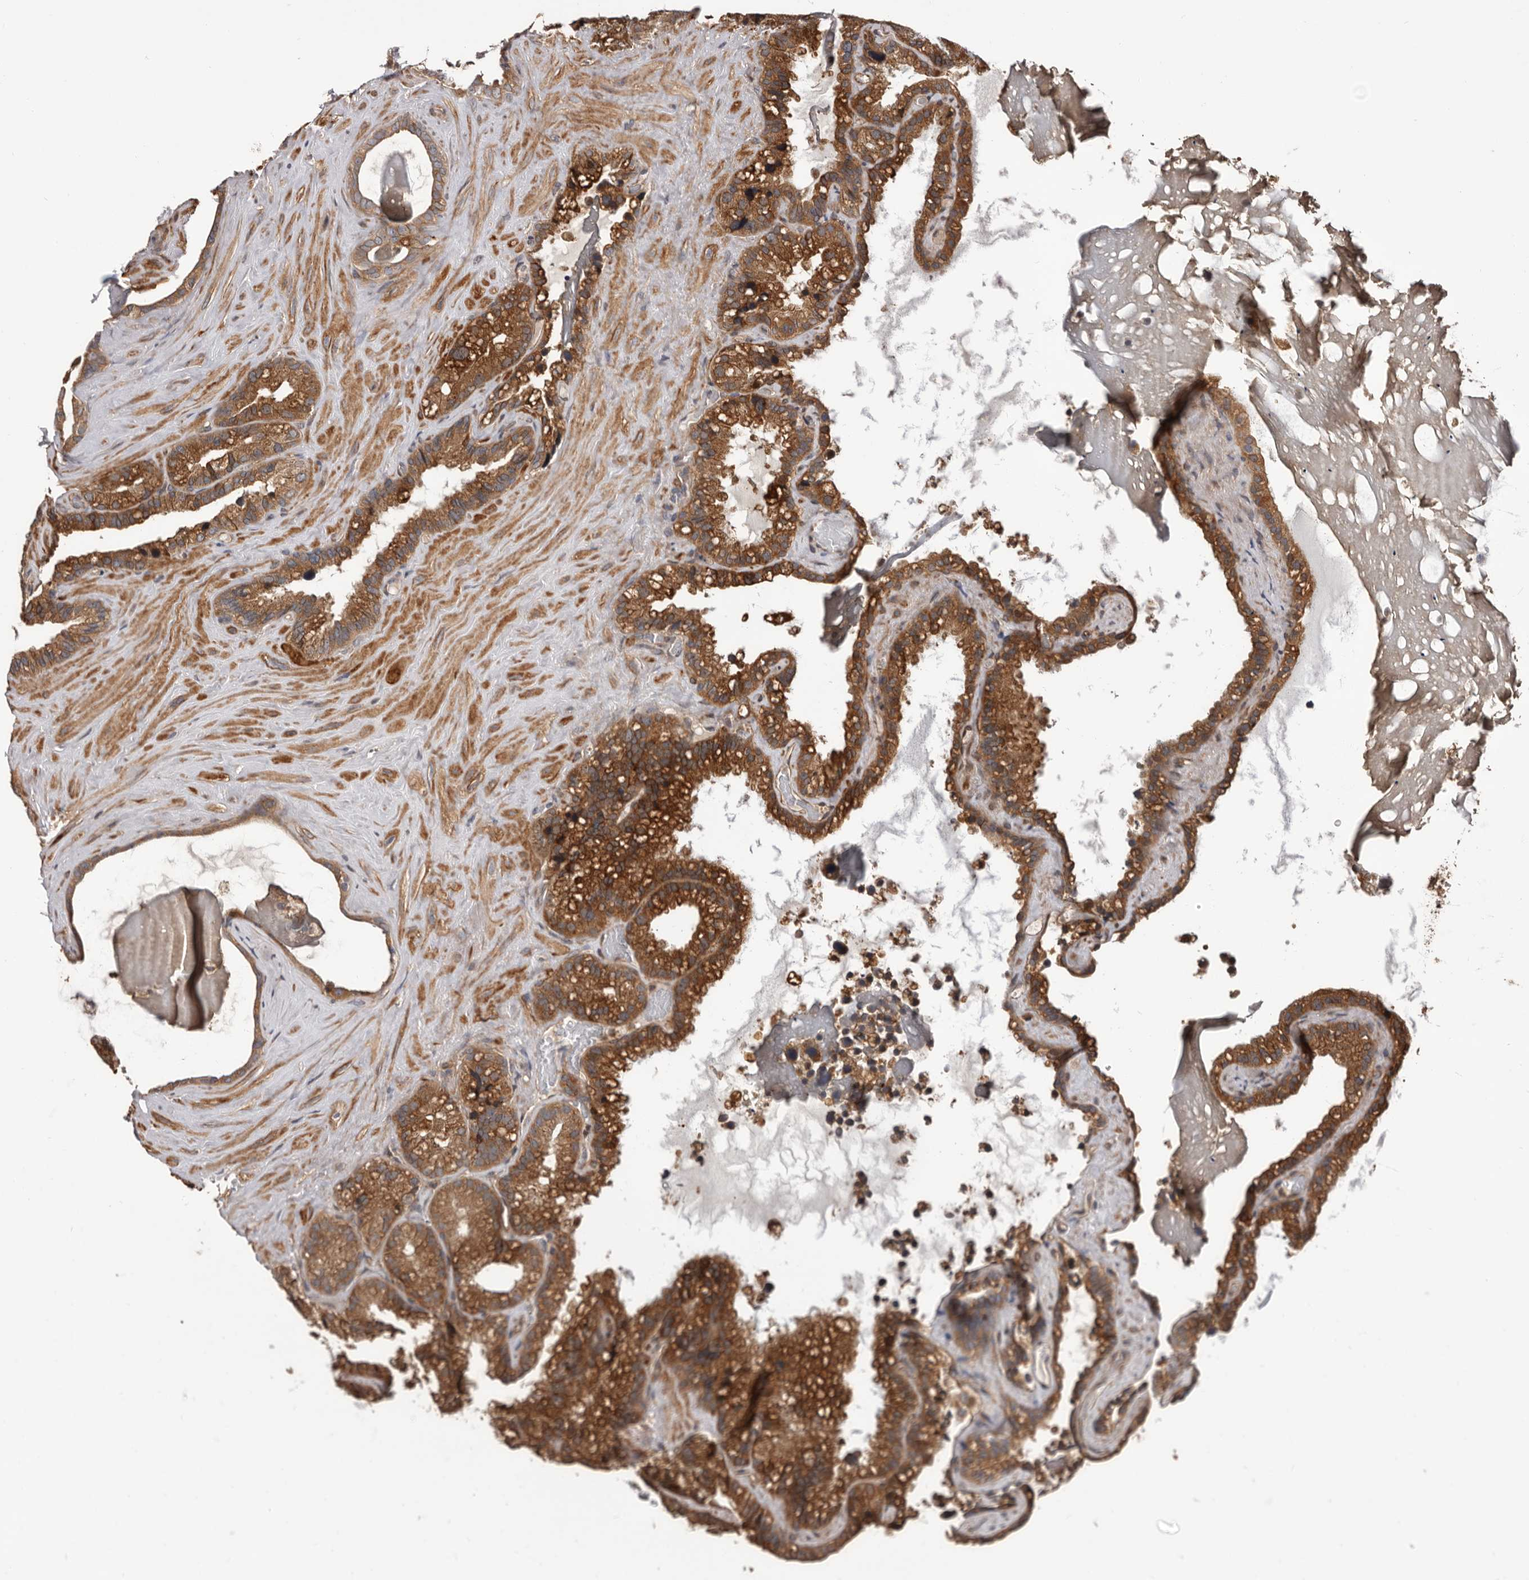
{"staining": {"intensity": "moderate", "quantity": ">75%", "location": "cytoplasmic/membranous"}, "tissue": "seminal vesicle", "cell_type": "Glandular cells", "image_type": "normal", "snomed": [{"axis": "morphology", "description": "Normal tissue, NOS"}, {"axis": "topography", "description": "Prostate"}, {"axis": "topography", "description": "Seminal veicle"}], "caption": "IHC photomicrograph of unremarkable seminal vesicle stained for a protein (brown), which demonstrates medium levels of moderate cytoplasmic/membranous positivity in approximately >75% of glandular cells.", "gene": "ADAMTS2", "patient": {"sex": "male", "age": 68}}